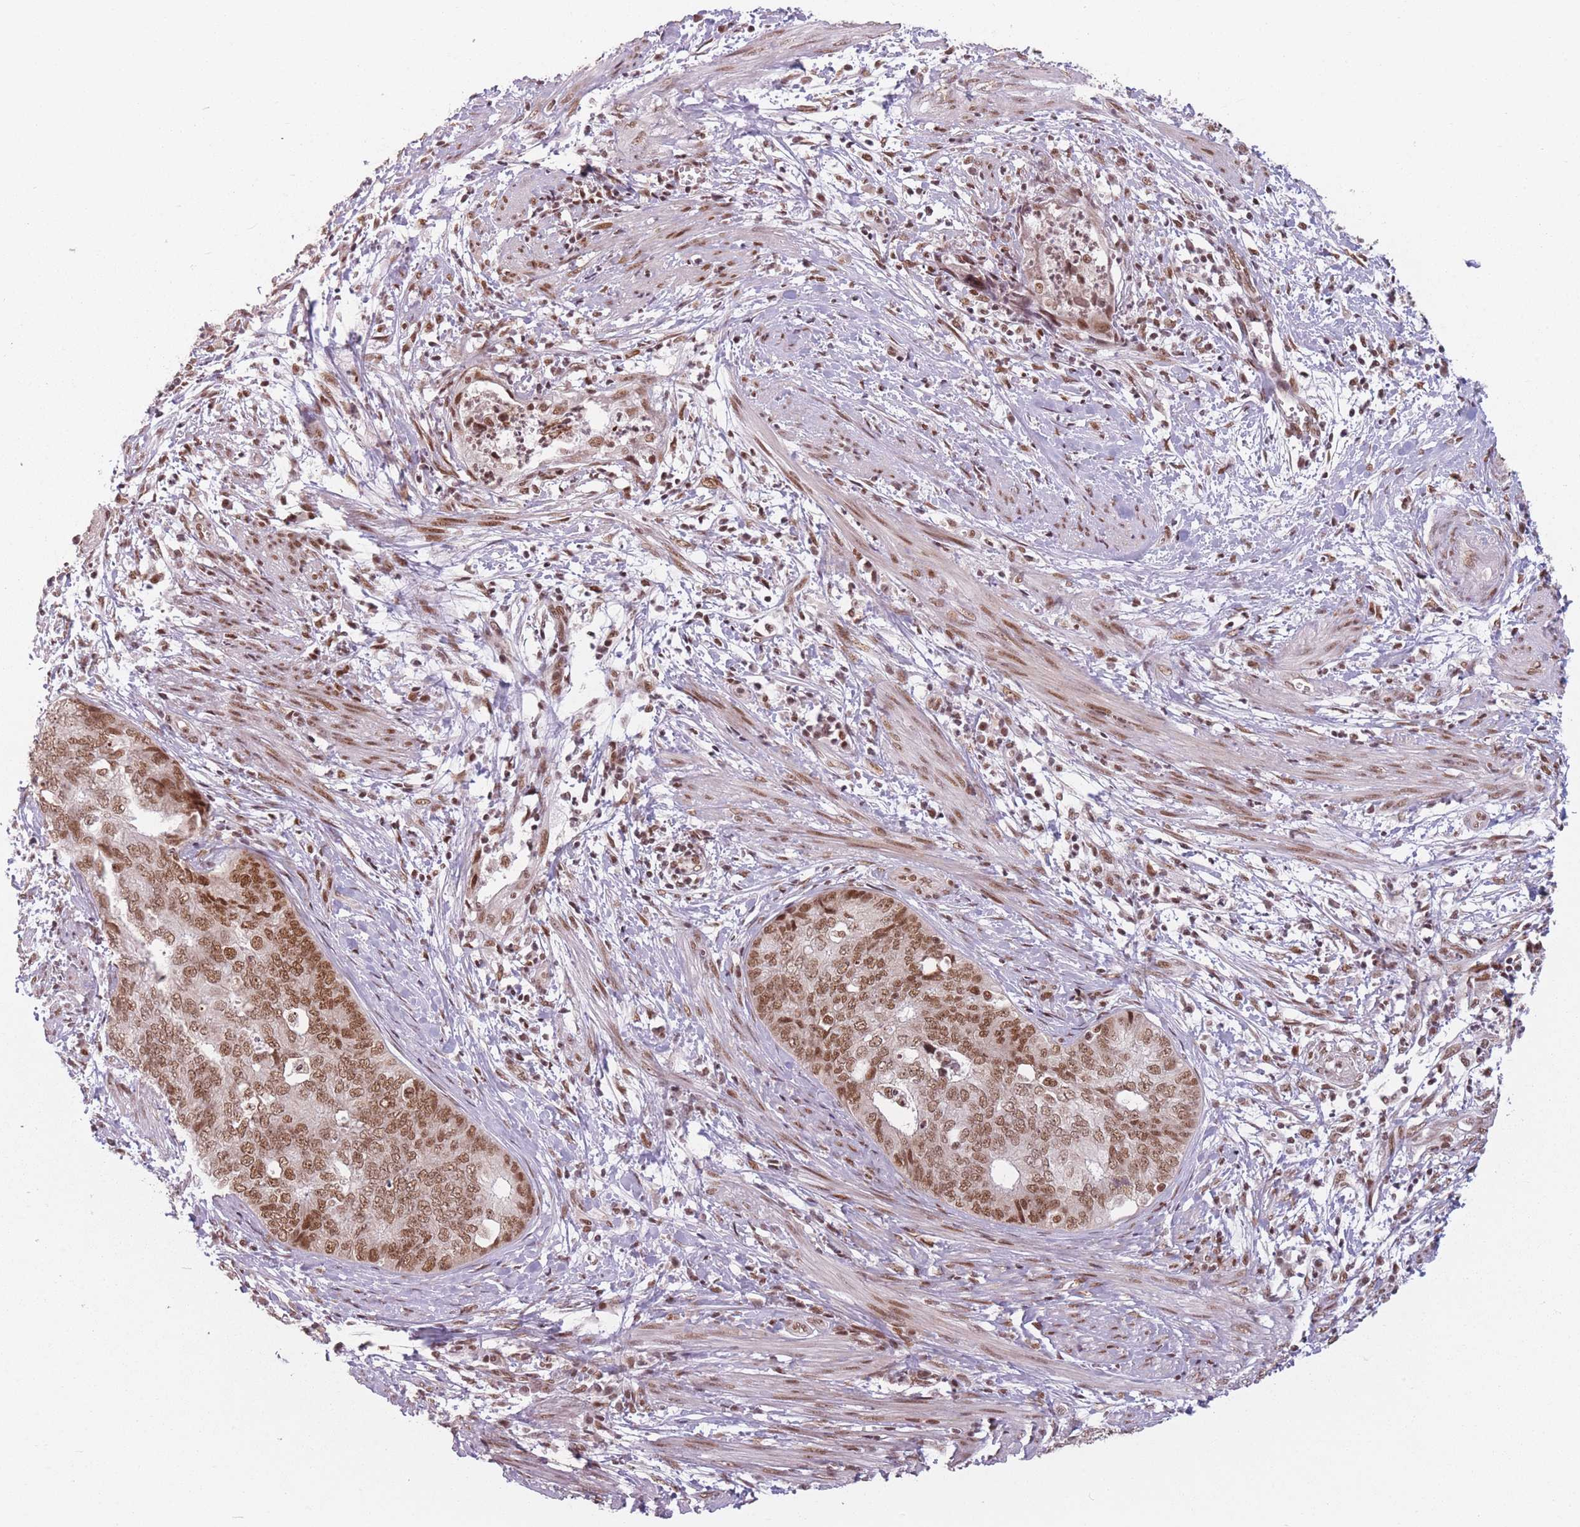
{"staining": {"intensity": "strong", "quantity": ">75%", "location": "nuclear"}, "tissue": "endometrial cancer", "cell_type": "Tumor cells", "image_type": "cancer", "snomed": [{"axis": "morphology", "description": "Adenocarcinoma, NOS"}, {"axis": "topography", "description": "Endometrium"}], "caption": "A brown stain labels strong nuclear positivity of a protein in endometrial cancer tumor cells. The protein is stained brown, and the nuclei are stained in blue (DAB IHC with brightfield microscopy, high magnification).", "gene": "SUPT6H", "patient": {"sex": "female", "age": 68}}